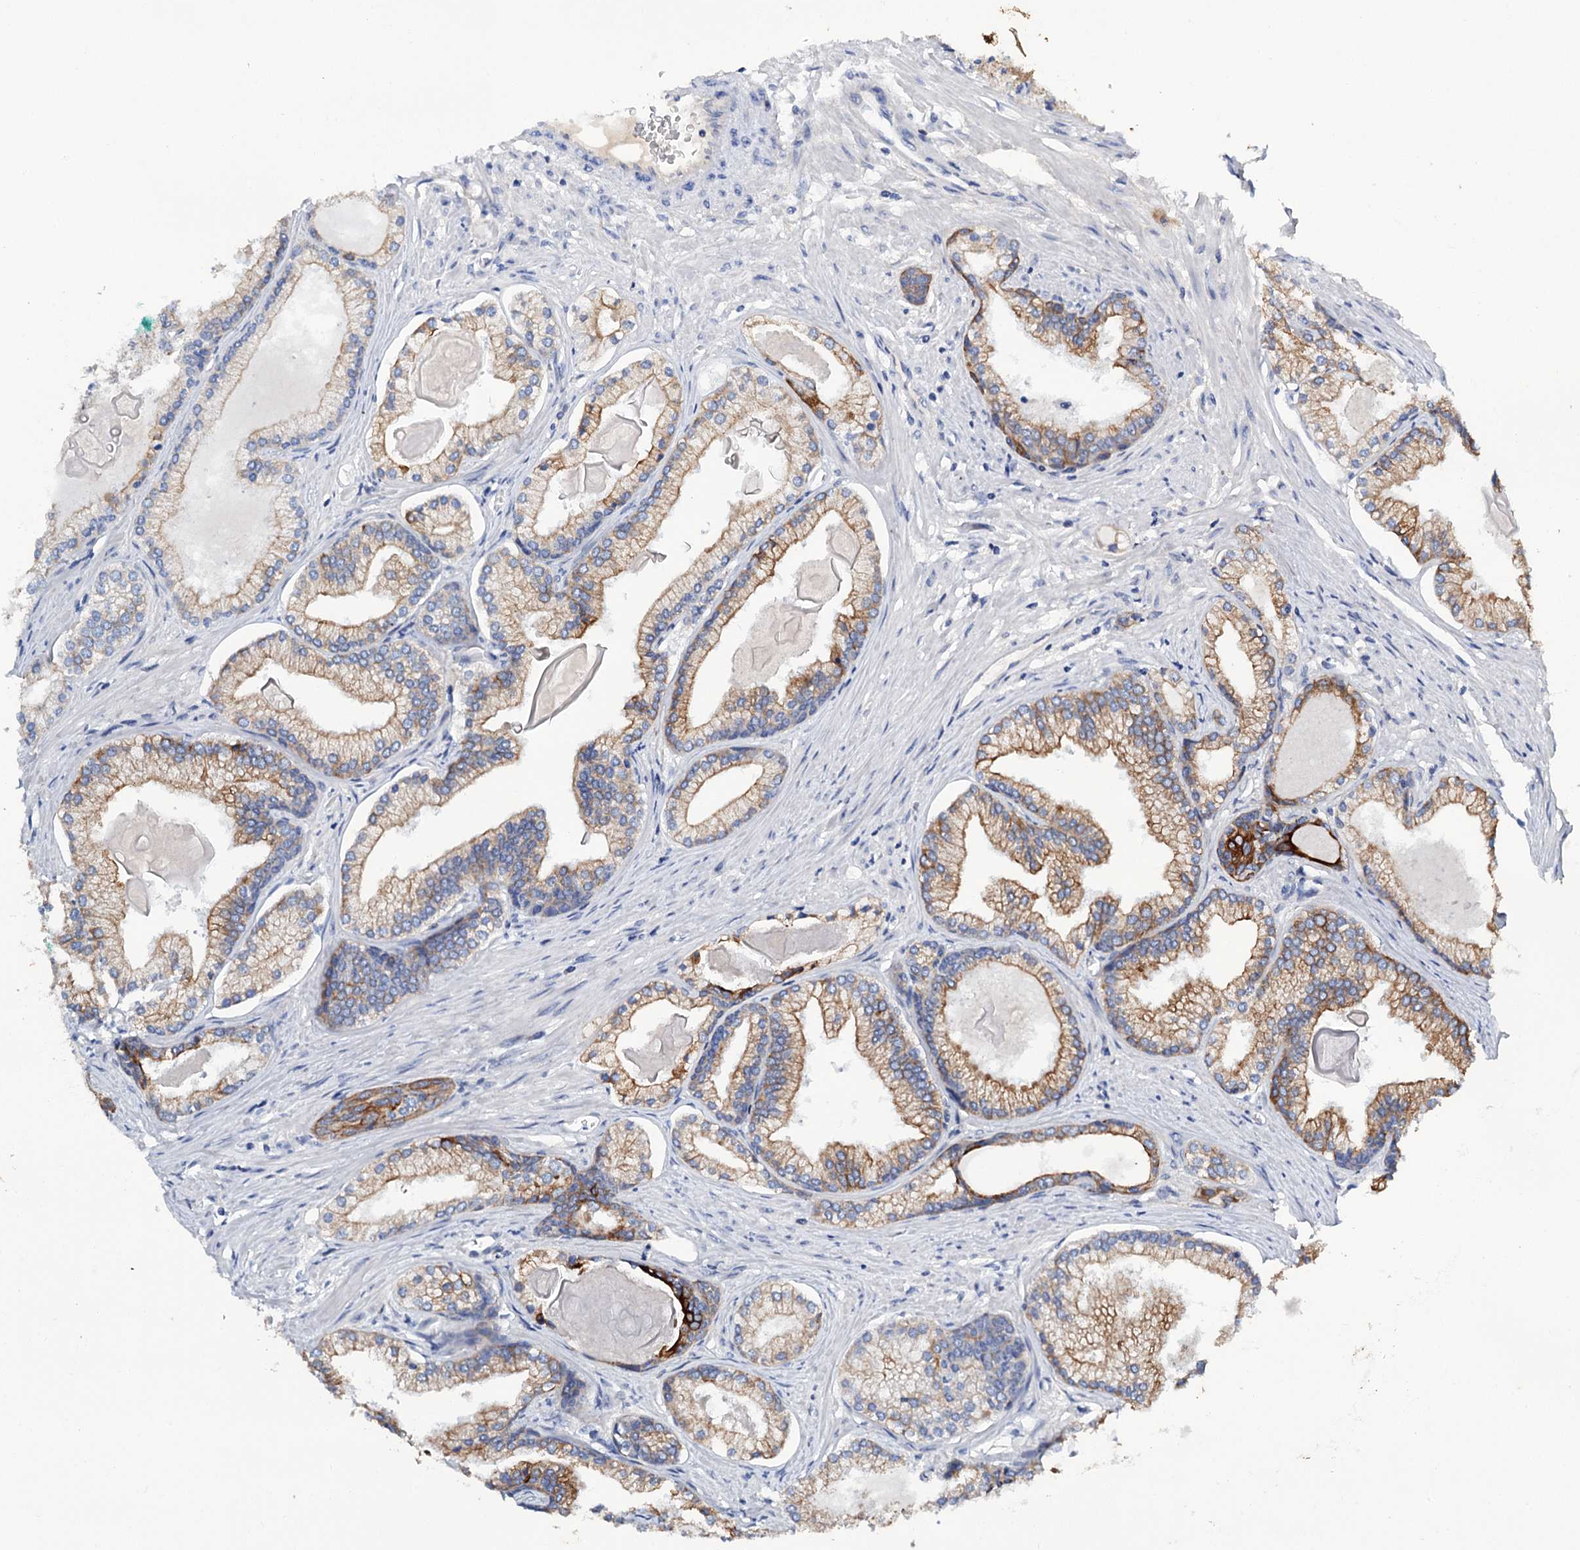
{"staining": {"intensity": "moderate", "quantity": ">75%", "location": "cytoplasmic/membranous"}, "tissue": "prostate cancer", "cell_type": "Tumor cells", "image_type": "cancer", "snomed": [{"axis": "morphology", "description": "Adenocarcinoma, High grade"}, {"axis": "topography", "description": "Prostate"}], "caption": "Immunohistochemical staining of prostate cancer (high-grade adenocarcinoma) shows moderate cytoplasmic/membranous protein positivity in approximately >75% of tumor cells.", "gene": "FAAP20", "patient": {"sex": "male", "age": 68}}